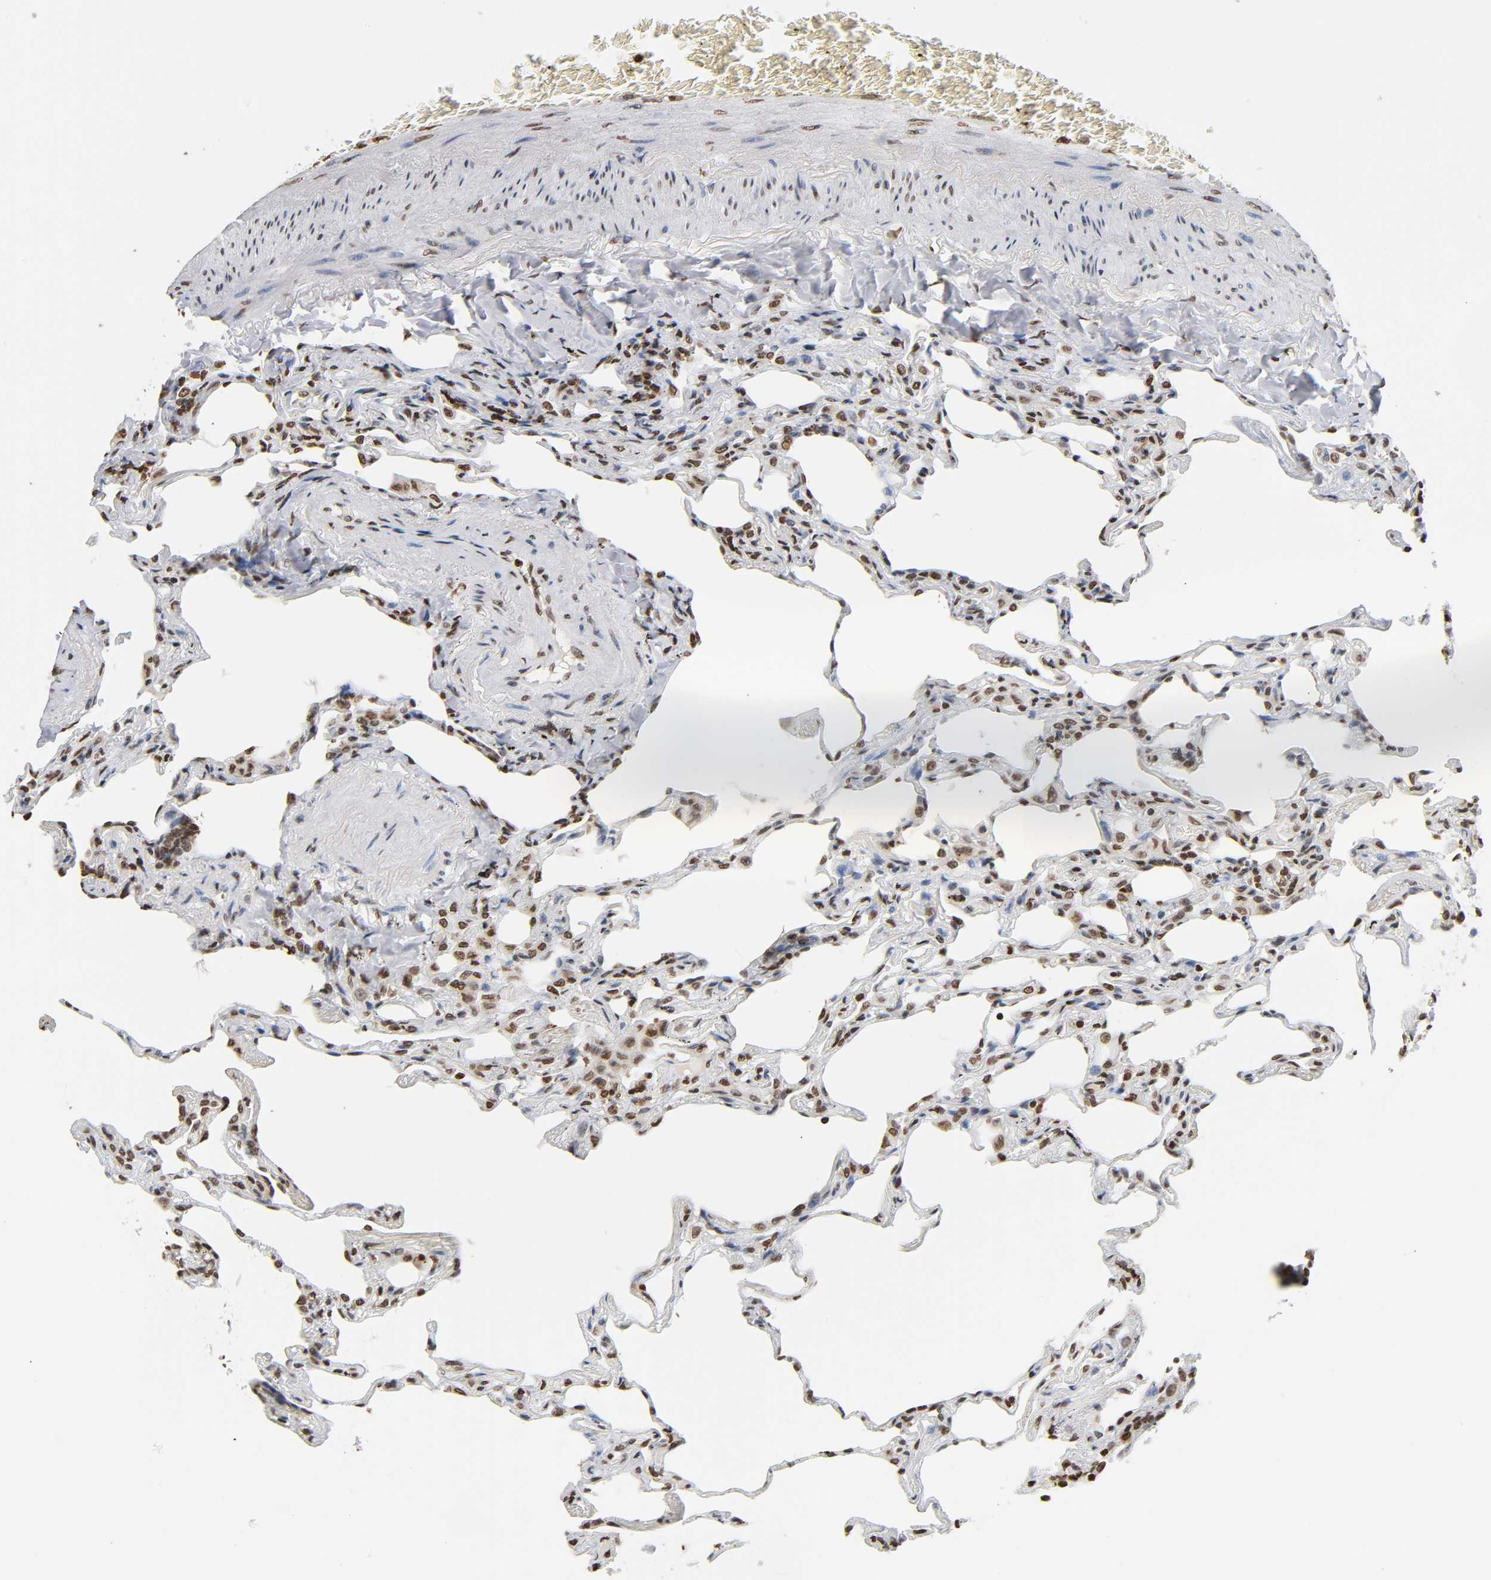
{"staining": {"intensity": "strong", "quantity": ">75%", "location": "nuclear"}, "tissue": "lung", "cell_type": "Alveolar cells", "image_type": "normal", "snomed": [{"axis": "morphology", "description": "Normal tissue, NOS"}, {"axis": "morphology", "description": "Inflammation, NOS"}, {"axis": "topography", "description": "Lung"}], "caption": "Immunohistochemistry (IHC) (DAB (3,3'-diaminobenzidine)) staining of unremarkable lung exhibits strong nuclear protein positivity in approximately >75% of alveolar cells. The protein of interest is shown in brown color, while the nuclei are stained blue.", "gene": "HOXA6", "patient": {"sex": "male", "age": 69}}